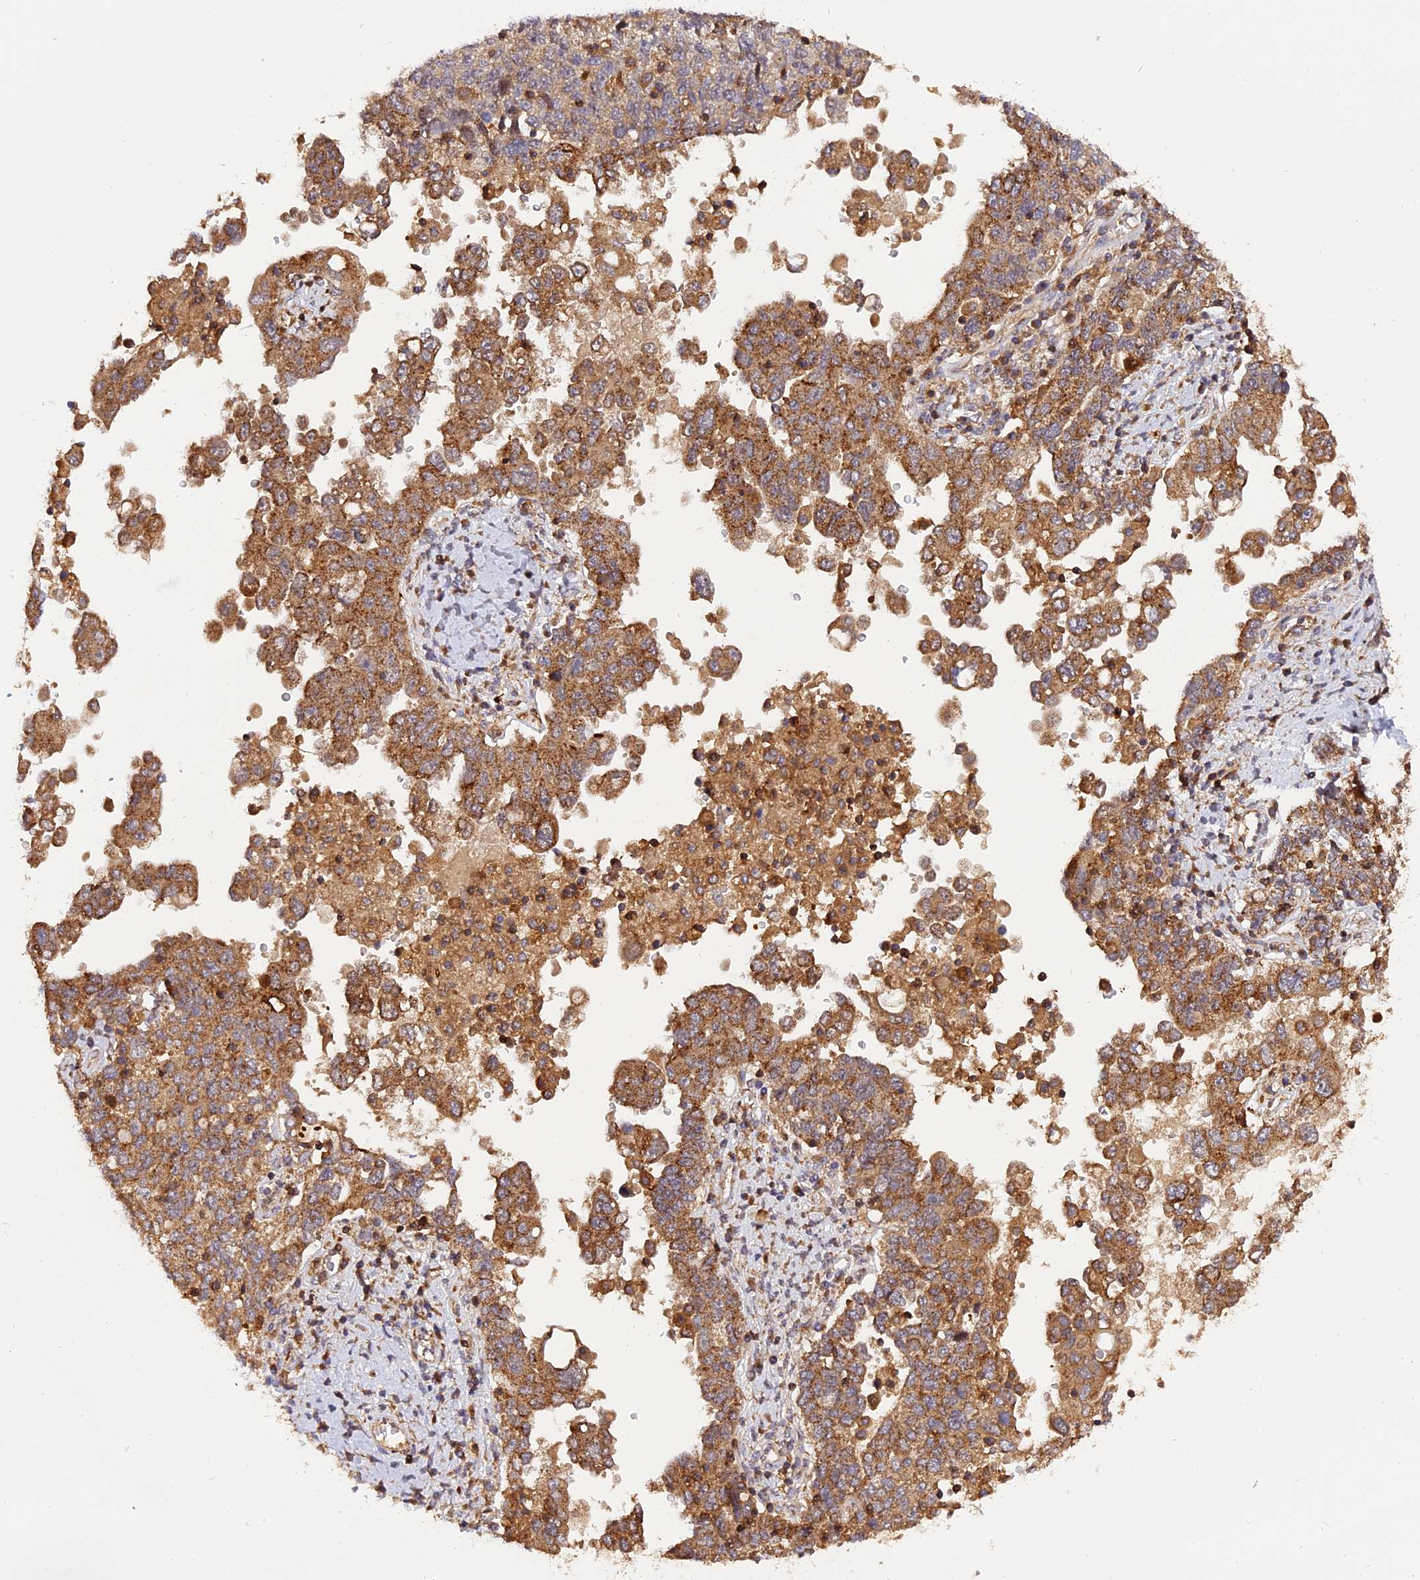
{"staining": {"intensity": "moderate", "quantity": ">75%", "location": "cytoplasmic/membranous"}, "tissue": "ovarian cancer", "cell_type": "Tumor cells", "image_type": "cancer", "snomed": [{"axis": "morphology", "description": "Carcinoma, endometroid"}, {"axis": "topography", "description": "Ovary"}], "caption": "A micrograph of endometroid carcinoma (ovarian) stained for a protein reveals moderate cytoplasmic/membranous brown staining in tumor cells. (brown staining indicates protein expression, while blue staining denotes nuclei).", "gene": "PEX3", "patient": {"sex": "female", "age": 62}}